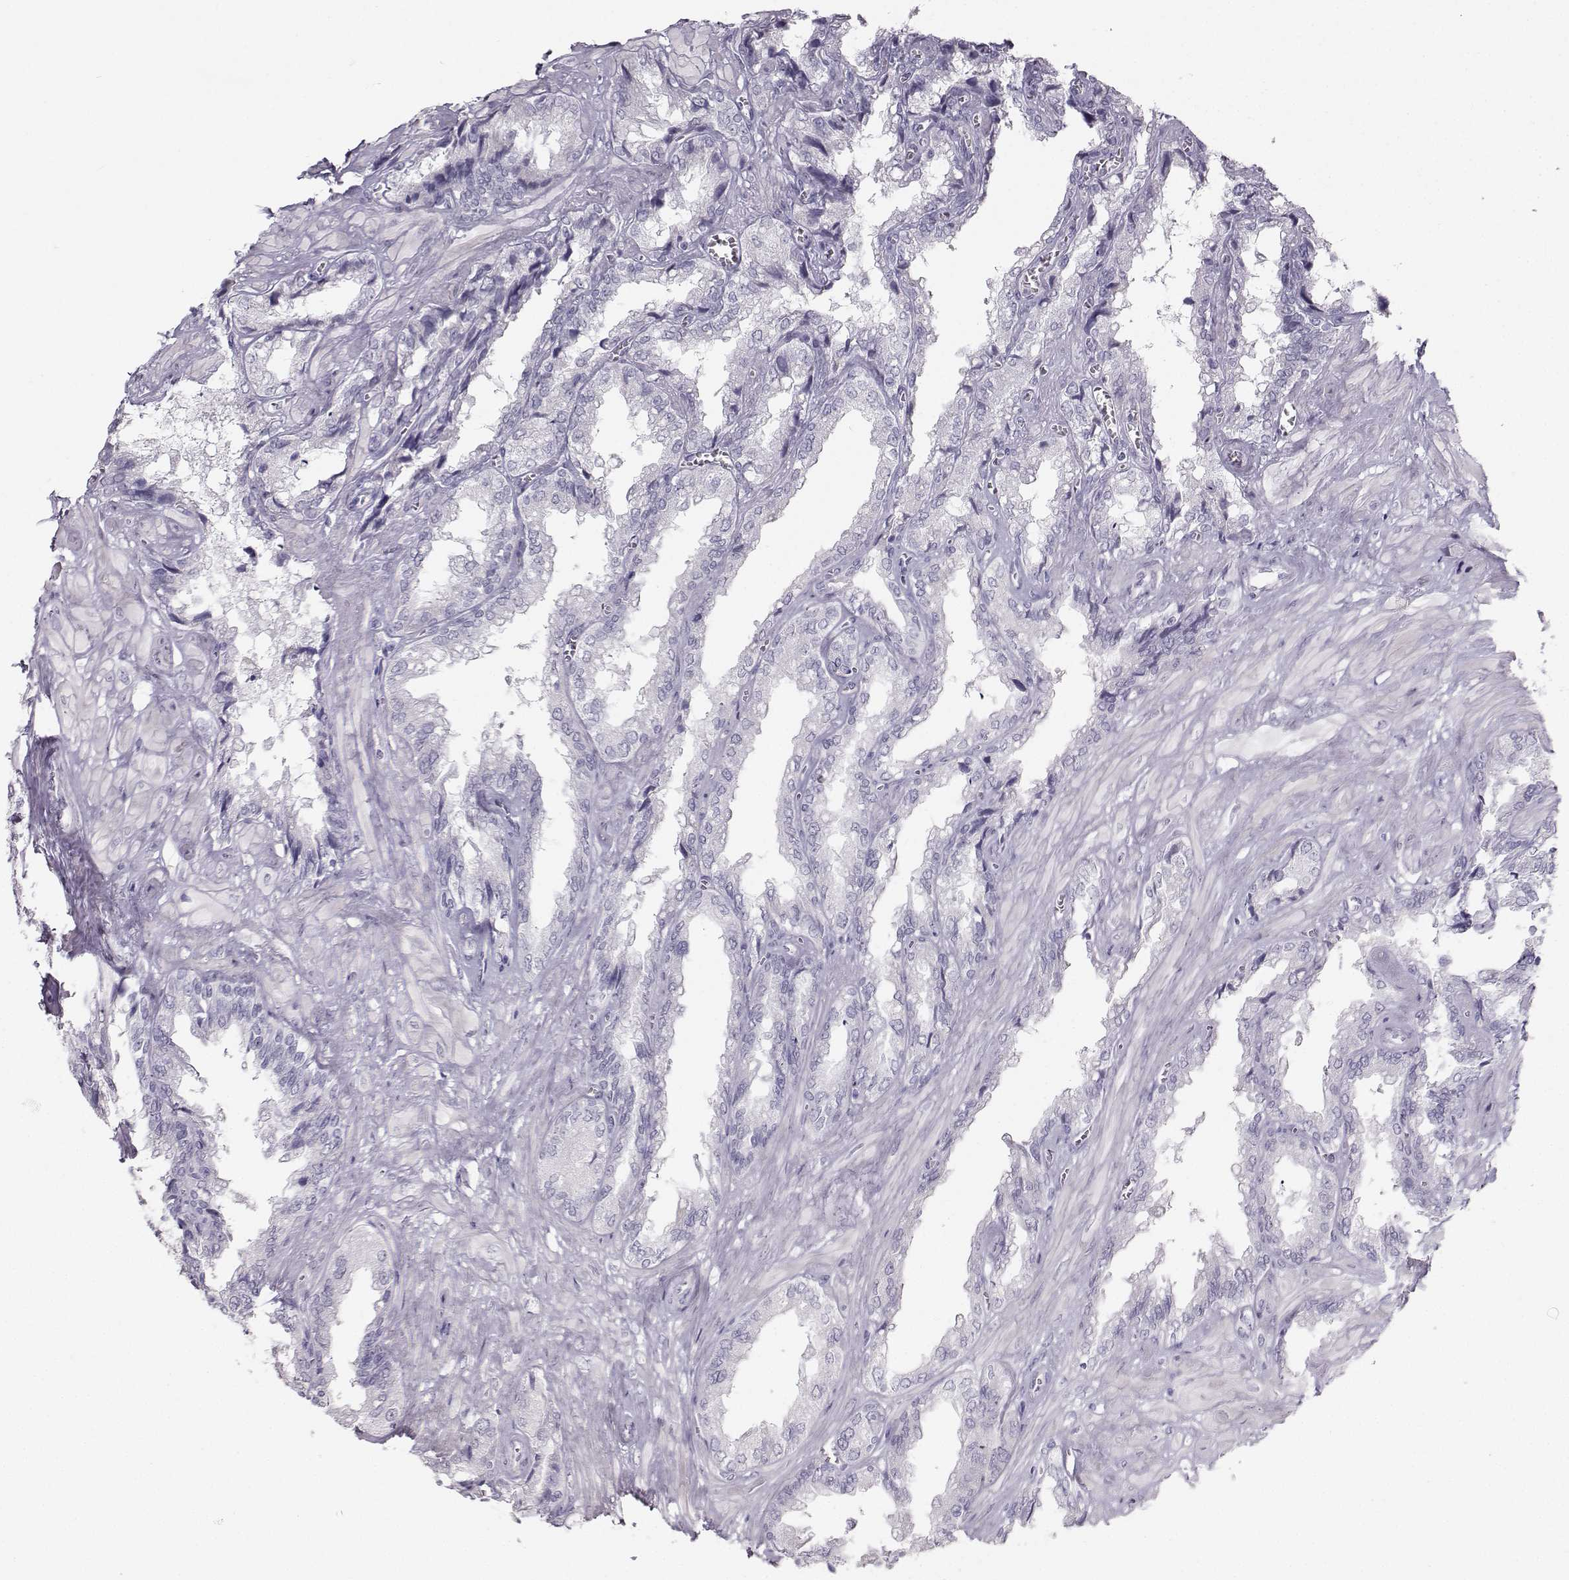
{"staining": {"intensity": "negative", "quantity": "none", "location": "none"}, "tissue": "seminal vesicle", "cell_type": "Glandular cells", "image_type": "normal", "snomed": [{"axis": "morphology", "description": "Normal tissue, NOS"}, {"axis": "topography", "description": "Seminal veicle"}], "caption": "Immunohistochemistry (IHC) of normal human seminal vesicle shows no staining in glandular cells. (Brightfield microscopy of DAB (3,3'-diaminobenzidine) IHC at high magnification).", "gene": "CASR", "patient": {"sex": "male", "age": 67}}